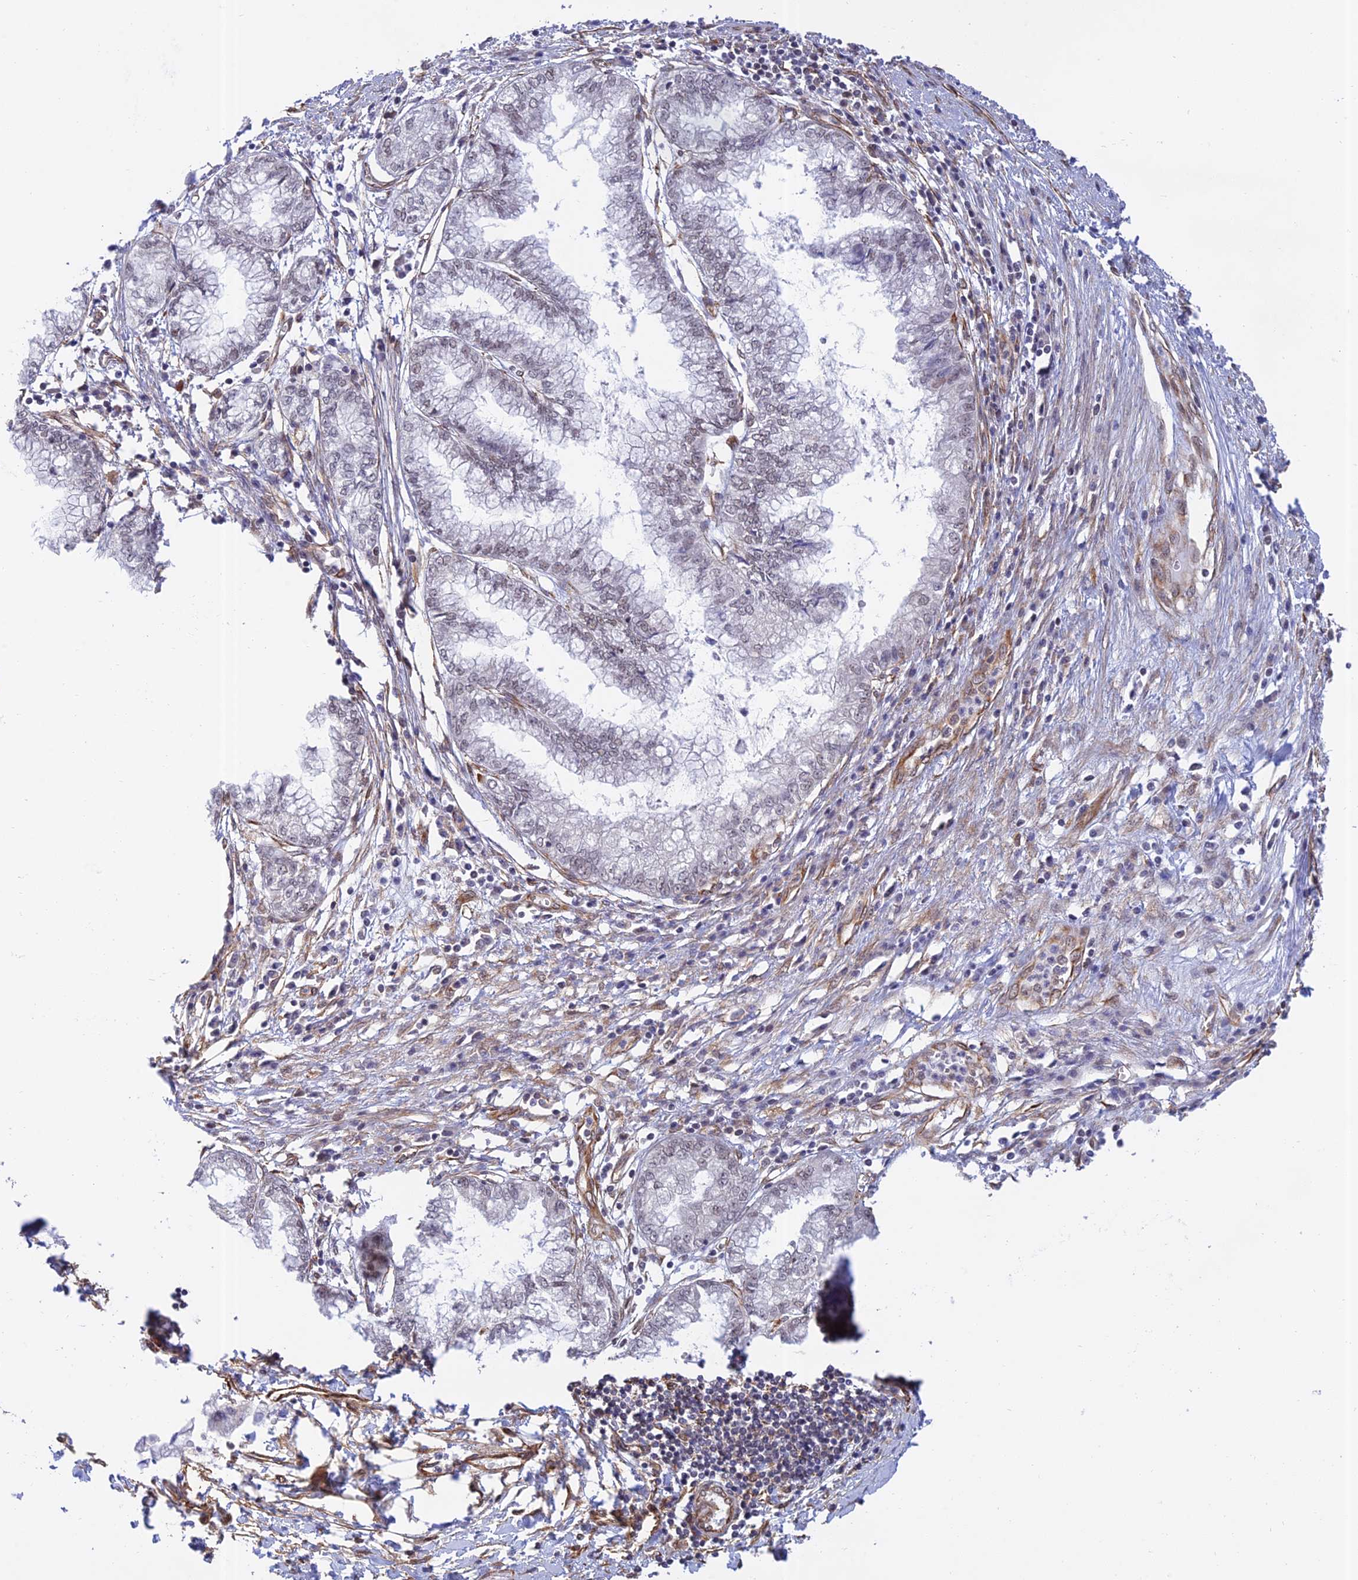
{"staining": {"intensity": "weak", "quantity": "<25%", "location": "nuclear"}, "tissue": "pancreatic cancer", "cell_type": "Tumor cells", "image_type": "cancer", "snomed": [{"axis": "morphology", "description": "Adenocarcinoma, NOS"}, {"axis": "topography", "description": "Pancreas"}], "caption": "There is no significant staining in tumor cells of pancreatic cancer (adenocarcinoma).", "gene": "PAGR1", "patient": {"sex": "male", "age": 73}}